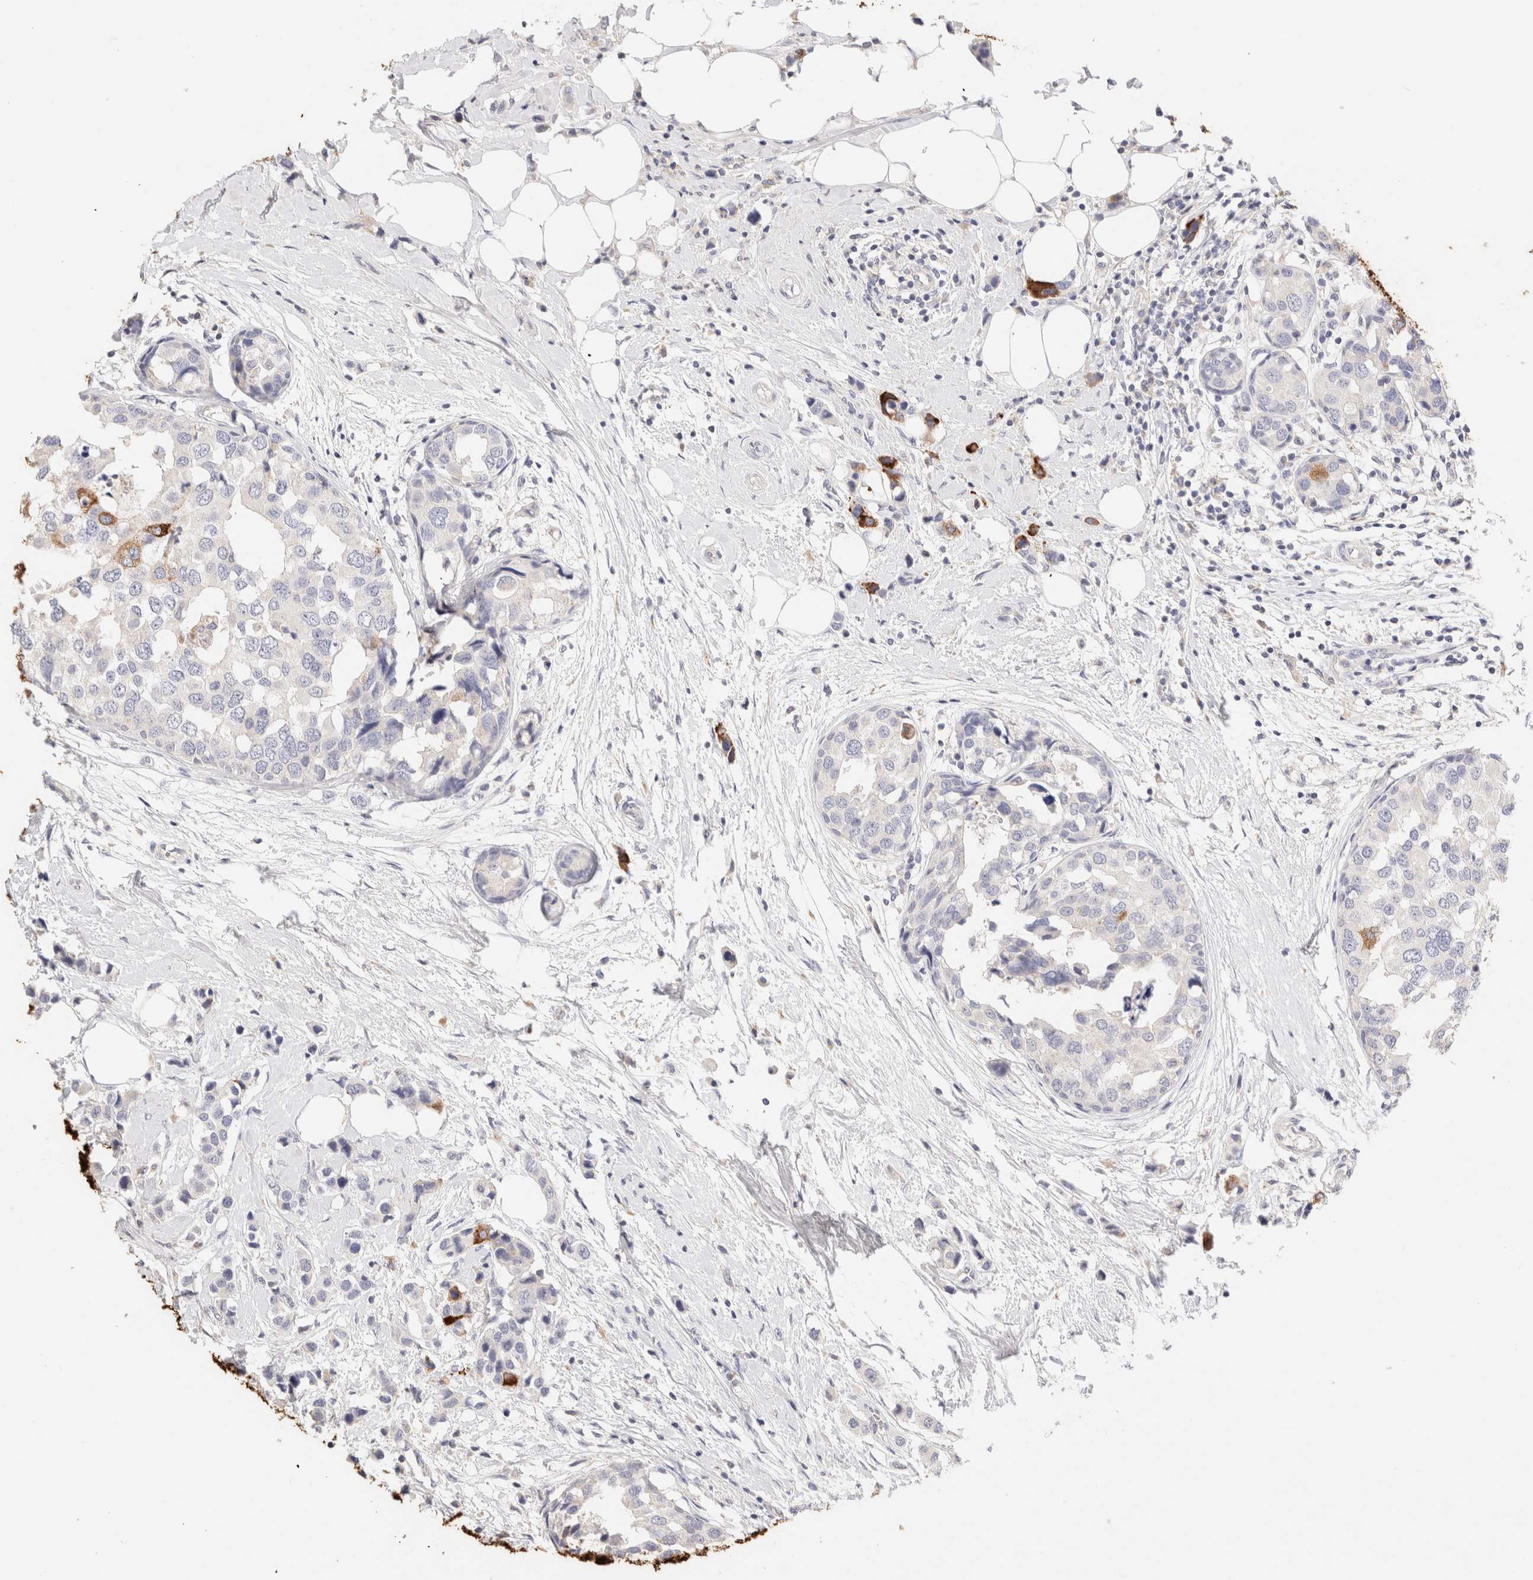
{"staining": {"intensity": "strong", "quantity": "<25%", "location": "cytoplasmic/membranous"}, "tissue": "breast cancer", "cell_type": "Tumor cells", "image_type": "cancer", "snomed": [{"axis": "morphology", "description": "Normal tissue, NOS"}, {"axis": "morphology", "description": "Duct carcinoma"}, {"axis": "topography", "description": "Breast"}], "caption": "IHC staining of breast cancer (infiltrating ductal carcinoma), which reveals medium levels of strong cytoplasmic/membranous positivity in about <25% of tumor cells indicating strong cytoplasmic/membranous protein expression. The staining was performed using DAB (brown) for protein detection and nuclei were counterstained in hematoxylin (blue).", "gene": "SCGB2A2", "patient": {"sex": "female", "age": 50}}